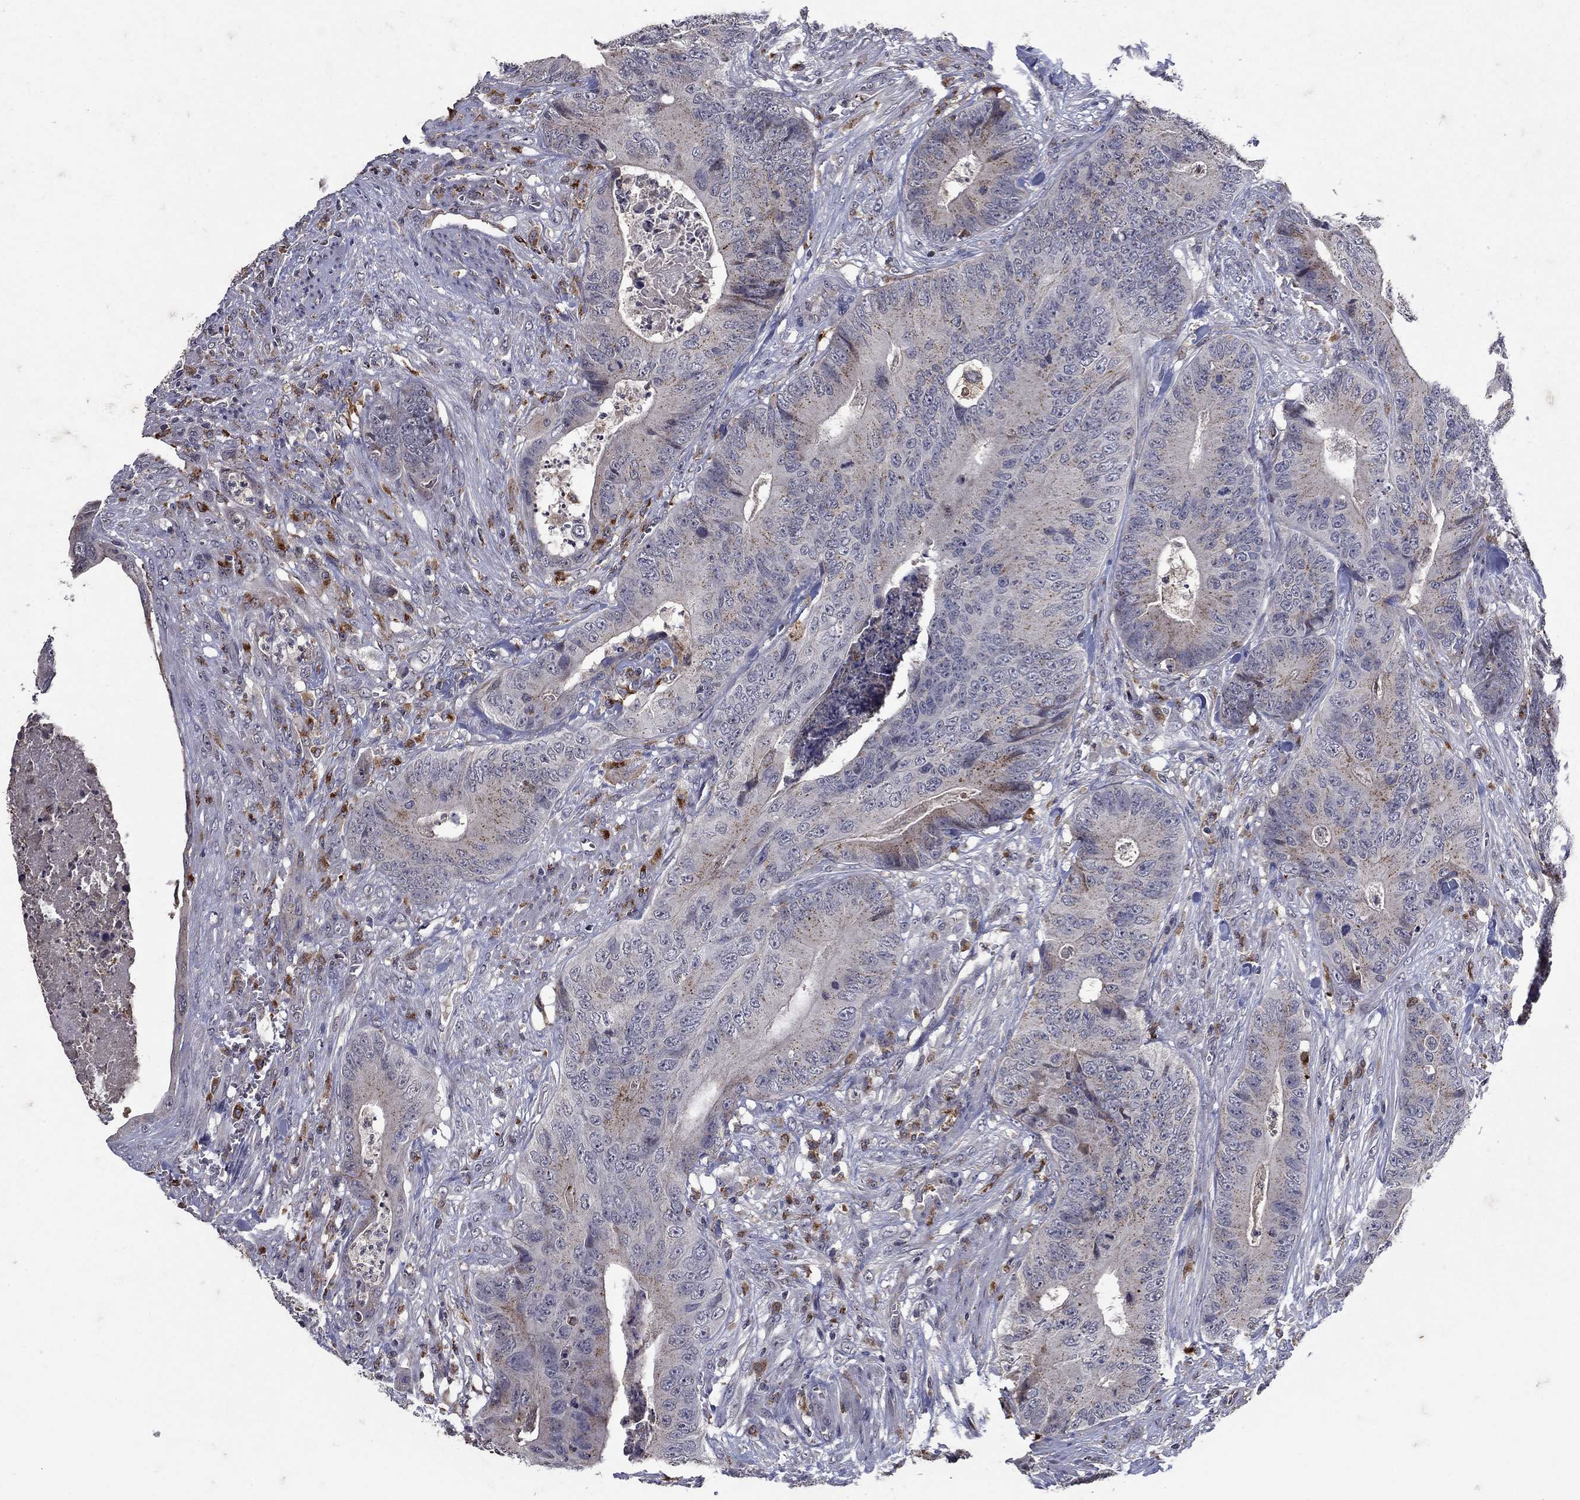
{"staining": {"intensity": "negative", "quantity": "none", "location": "none"}, "tissue": "colorectal cancer", "cell_type": "Tumor cells", "image_type": "cancer", "snomed": [{"axis": "morphology", "description": "Adenocarcinoma, NOS"}, {"axis": "topography", "description": "Colon"}], "caption": "IHC of colorectal adenocarcinoma reveals no staining in tumor cells.", "gene": "NPC2", "patient": {"sex": "male", "age": 84}}